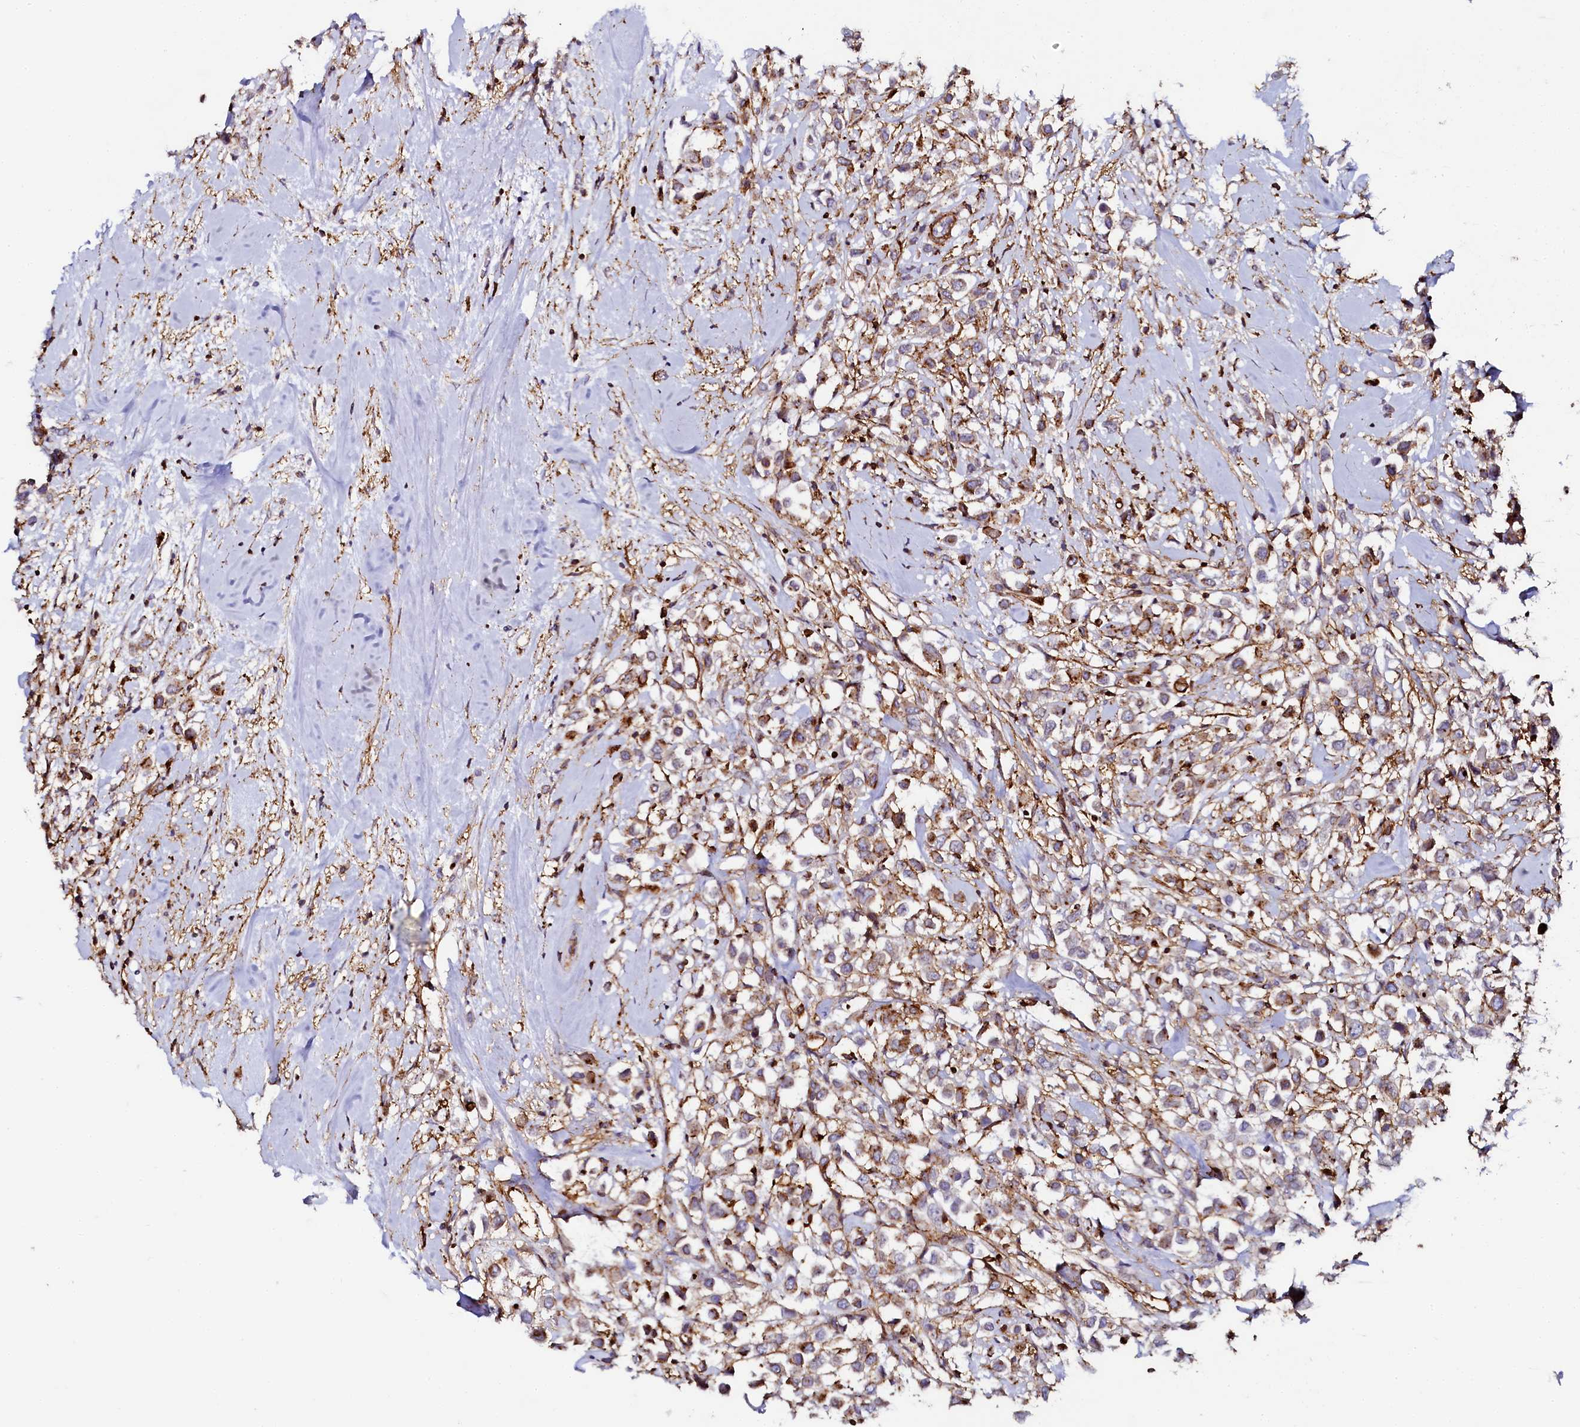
{"staining": {"intensity": "weak", "quantity": "25%-75%", "location": "cytoplasmic/membranous"}, "tissue": "breast cancer", "cell_type": "Tumor cells", "image_type": "cancer", "snomed": [{"axis": "morphology", "description": "Duct carcinoma"}, {"axis": "topography", "description": "Breast"}], "caption": "Protein expression analysis of breast cancer reveals weak cytoplasmic/membranous expression in about 25%-75% of tumor cells. The staining was performed using DAB, with brown indicating positive protein expression. Nuclei are stained blue with hematoxylin.", "gene": "AAAS", "patient": {"sex": "female", "age": 87}}